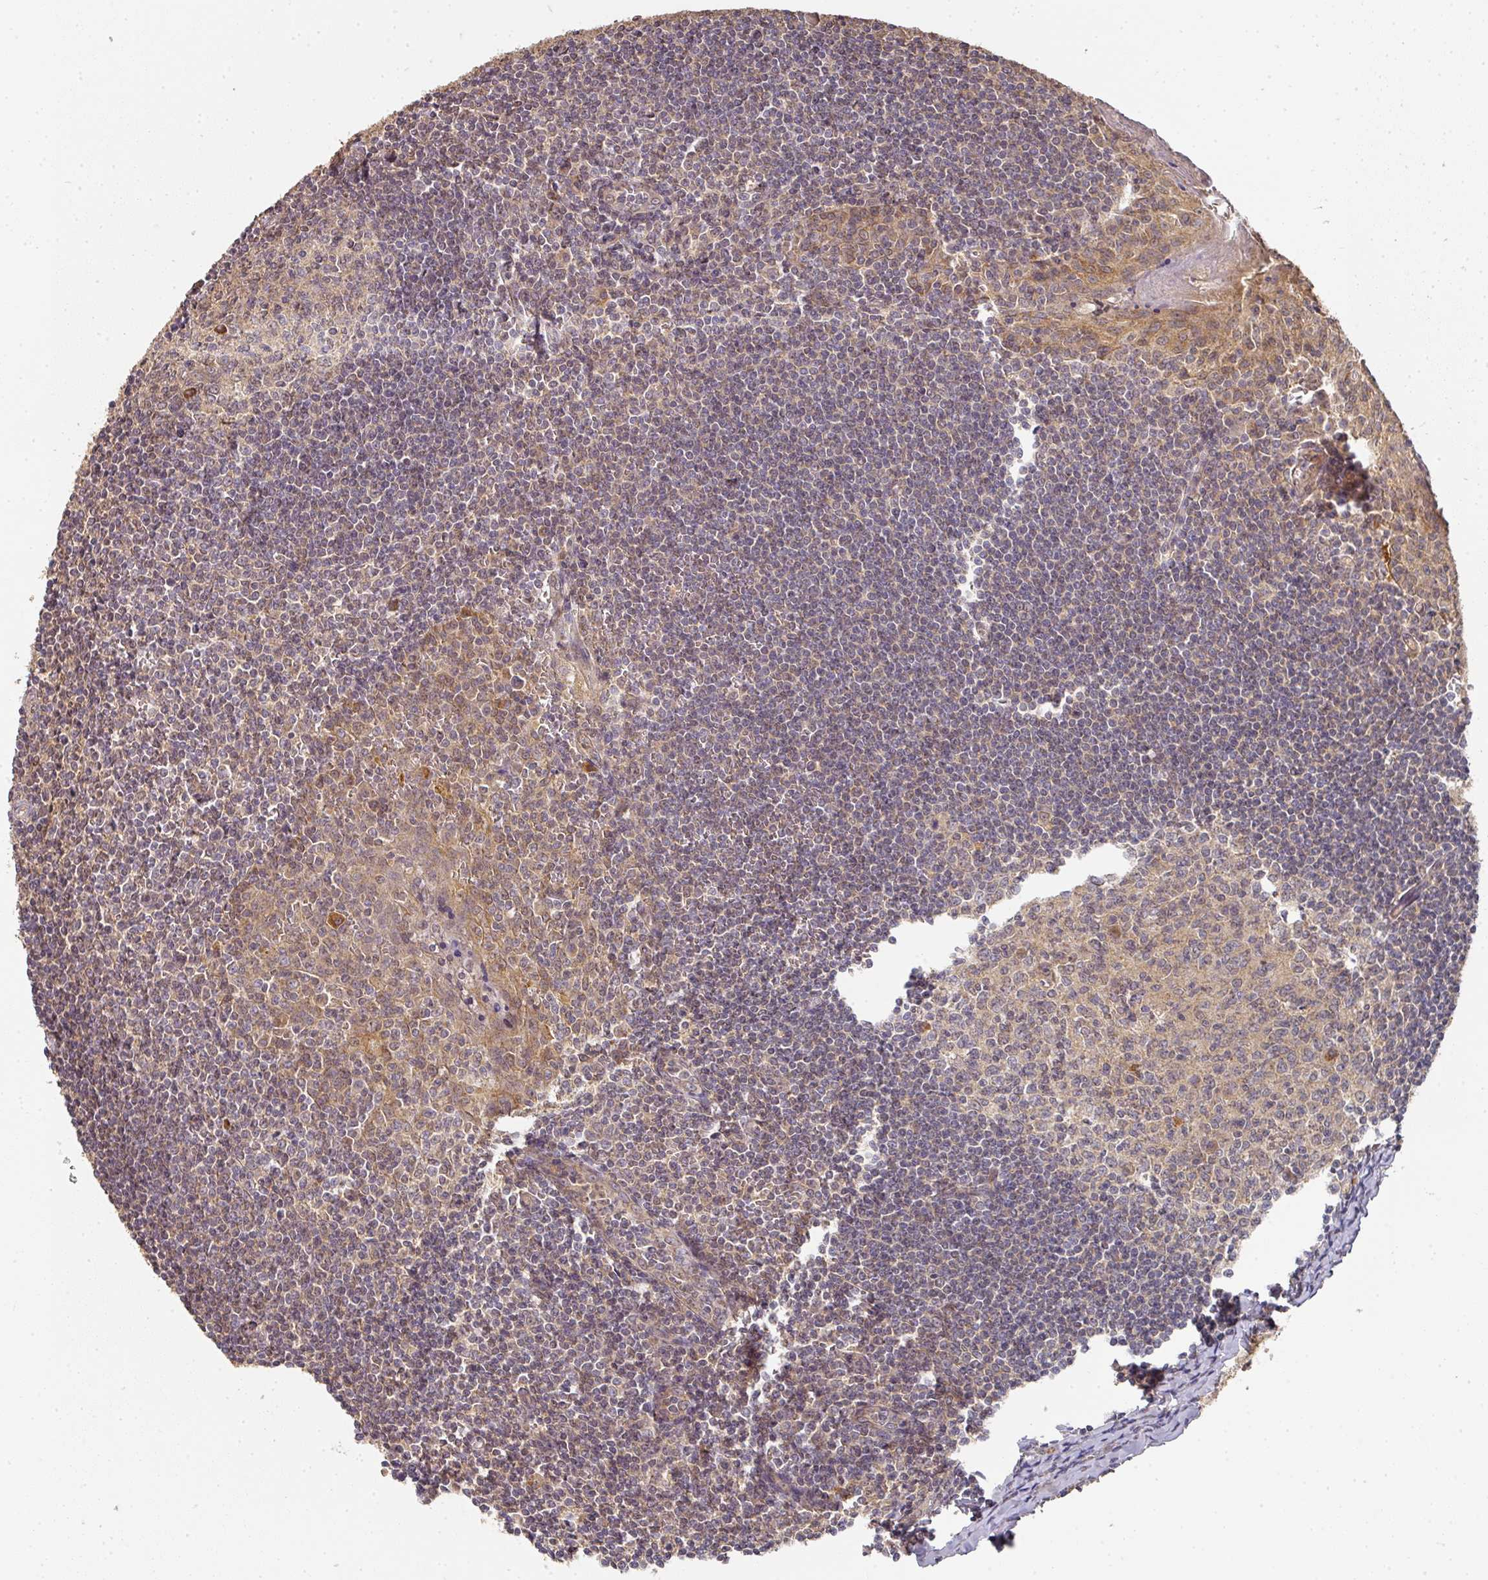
{"staining": {"intensity": "negative", "quantity": "none", "location": "none"}, "tissue": "tonsil", "cell_type": "Germinal center cells", "image_type": "normal", "snomed": [{"axis": "morphology", "description": "Normal tissue, NOS"}, {"axis": "topography", "description": "Tonsil"}], "caption": "Immunohistochemistry (IHC) photomicrograph of normal tonsil stained for a protein (brown), which shows no positivity in germinal center cells.", "gene": "EXTL3", "patient": {"sex": "male", "age": 27}}